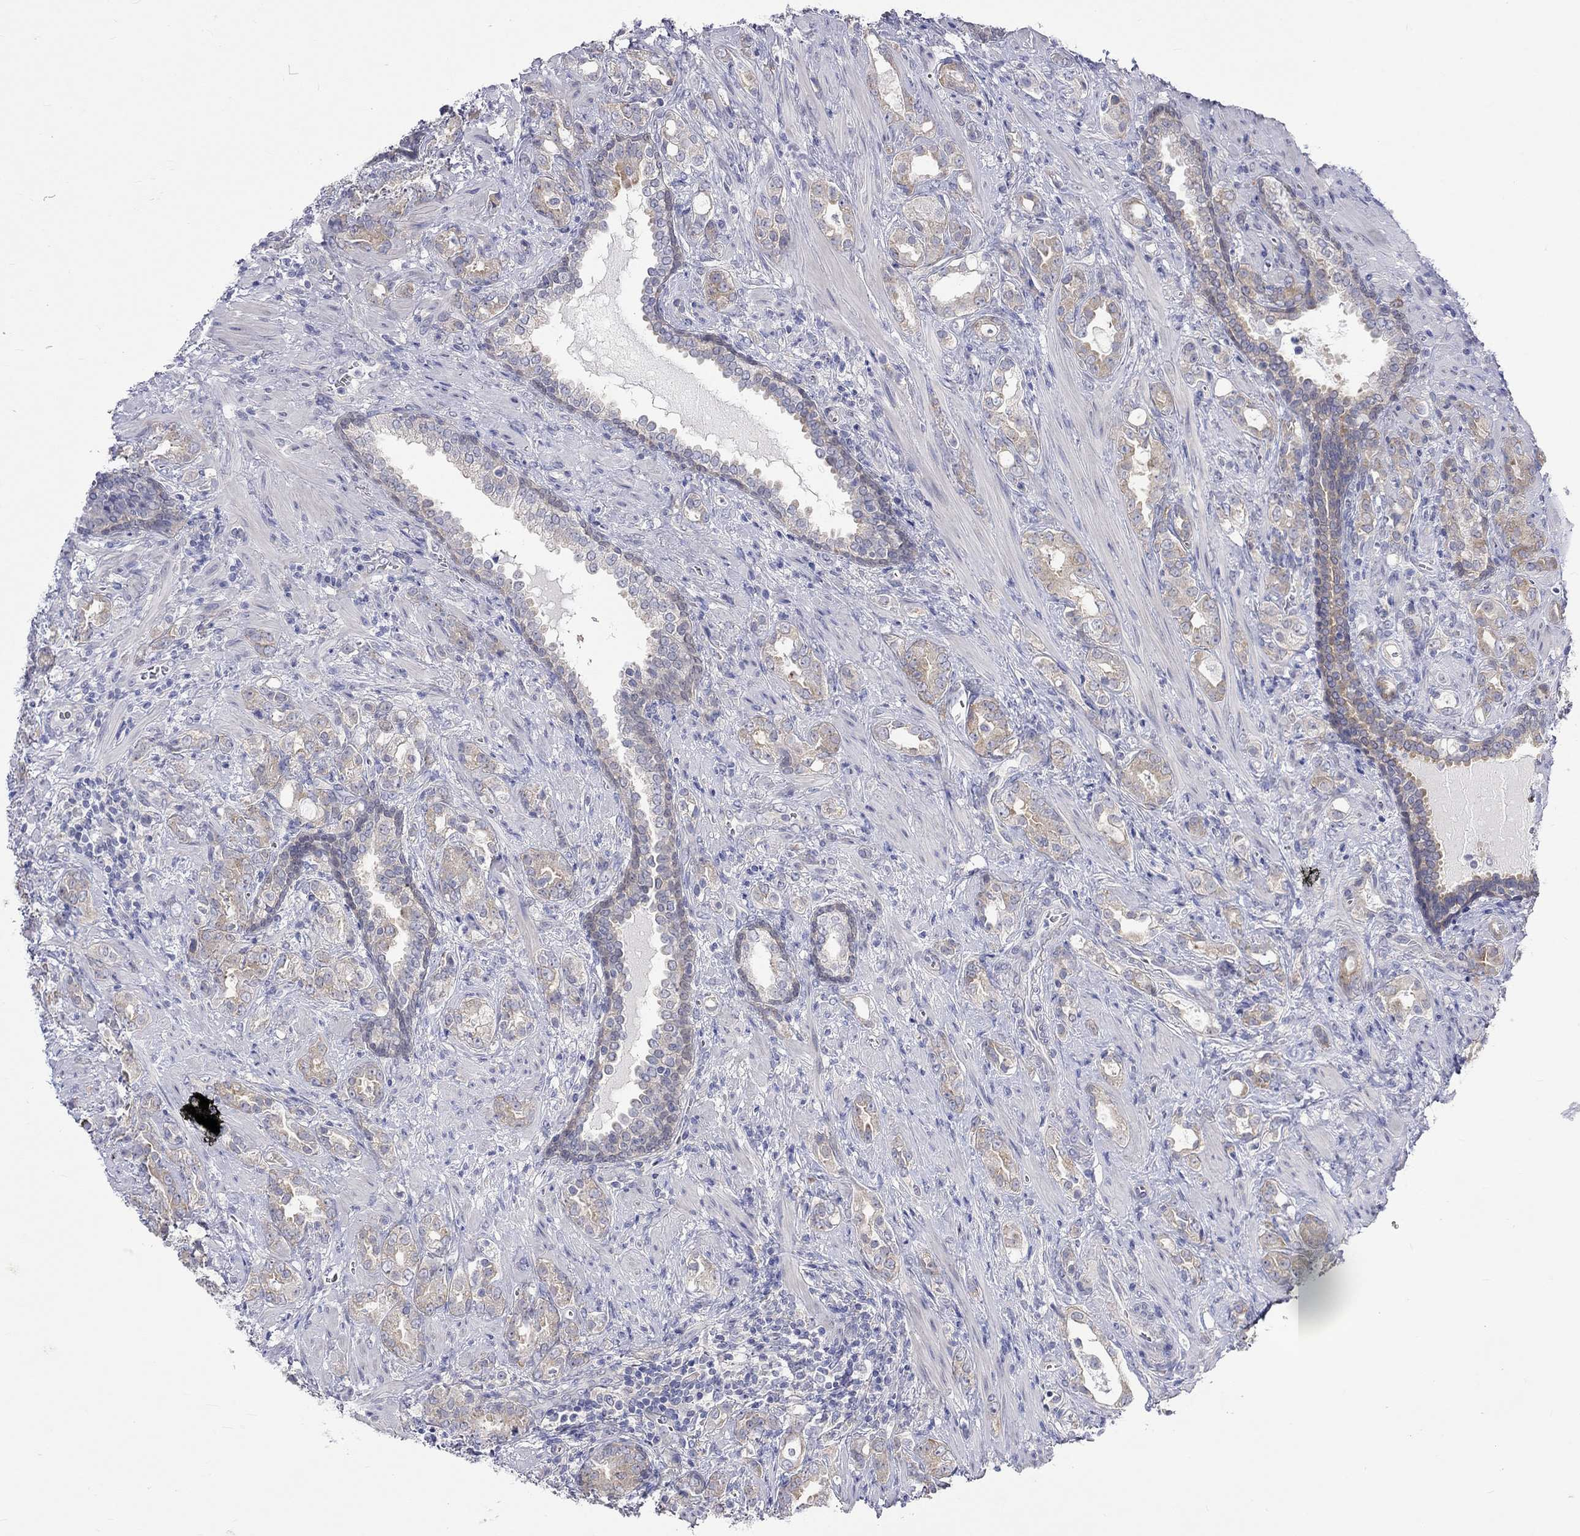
{"staining": {"intensity": "weak", "quantity": "25%-75%", "location": "cytoplasmic/membranous"}, "tissue": "prostate cancer", "cell_type": "Tumor cells", "image_type": "cancer", "snomed": [{"axis": "morphology", "description": "Adenocarcinoma, NOS"}, {"axis": "topography", "description": "Prostate"}], "caption": "An immunohistochemistry histopathology image of tumor tissue is shown. Protein staining in brown labels weak cytoplasmic/membranous positivity in adenocarcinoma (prostate) within tumor cells.", "gene": "CERS1", "patient": {"sex": "male", "age": 57}}